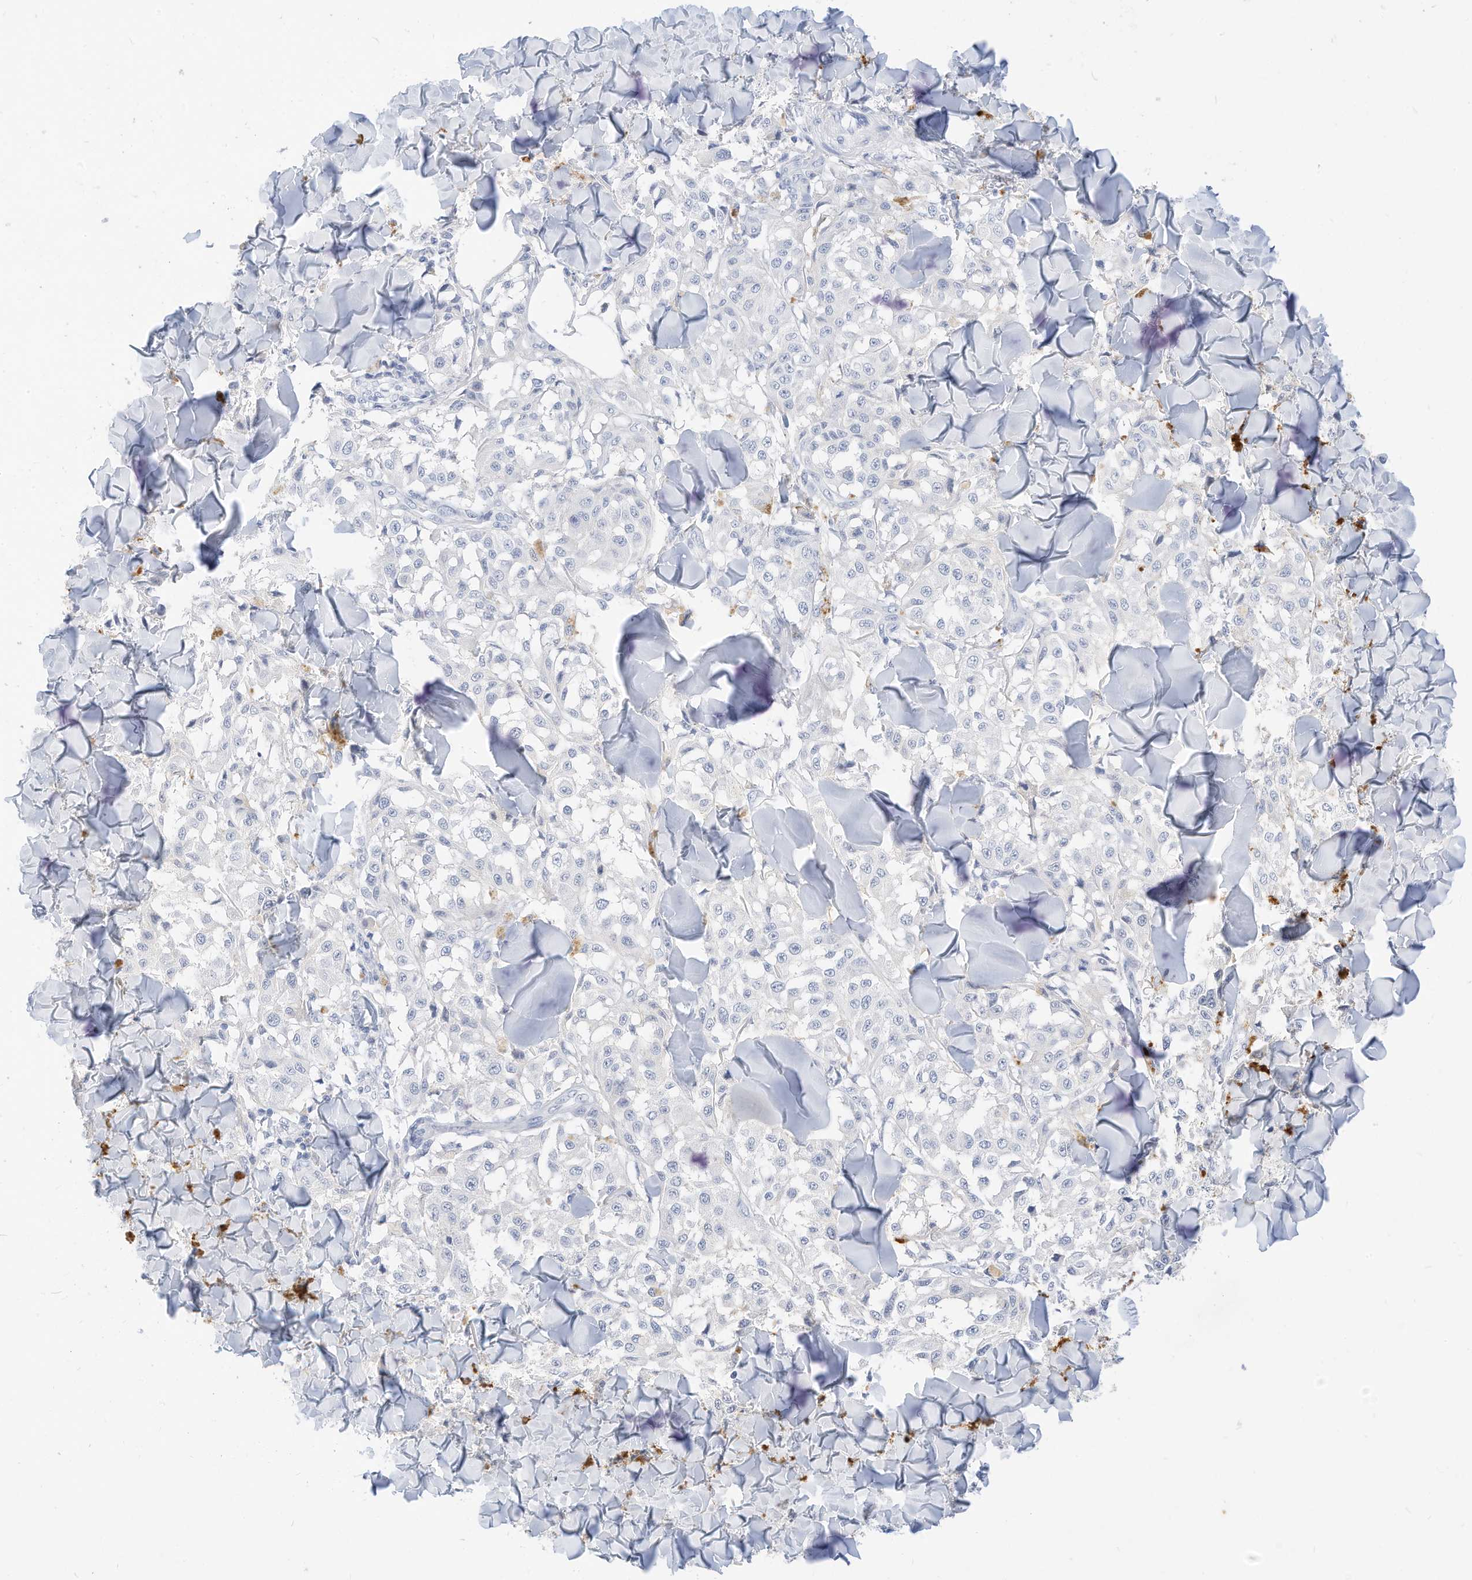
{"staining": {"intensity": "negative", "quantity": "none", "location": "none"}, "tissue": "melanoma", "cell_type": "Tumor cells", "image_type": "cancer", "snomed": [{"axis": "morphology", "description": "Malignant melanoma, NOS"}, {"axis": "topography", "description": "Skin"}], "caption": "An immunohistochemistry (IHC) image of melanoma is shown. There is no staining in tumor cells of melanoma.", "gene": "SPOCD1", "patient": {"sex": "female", "age": 64}}